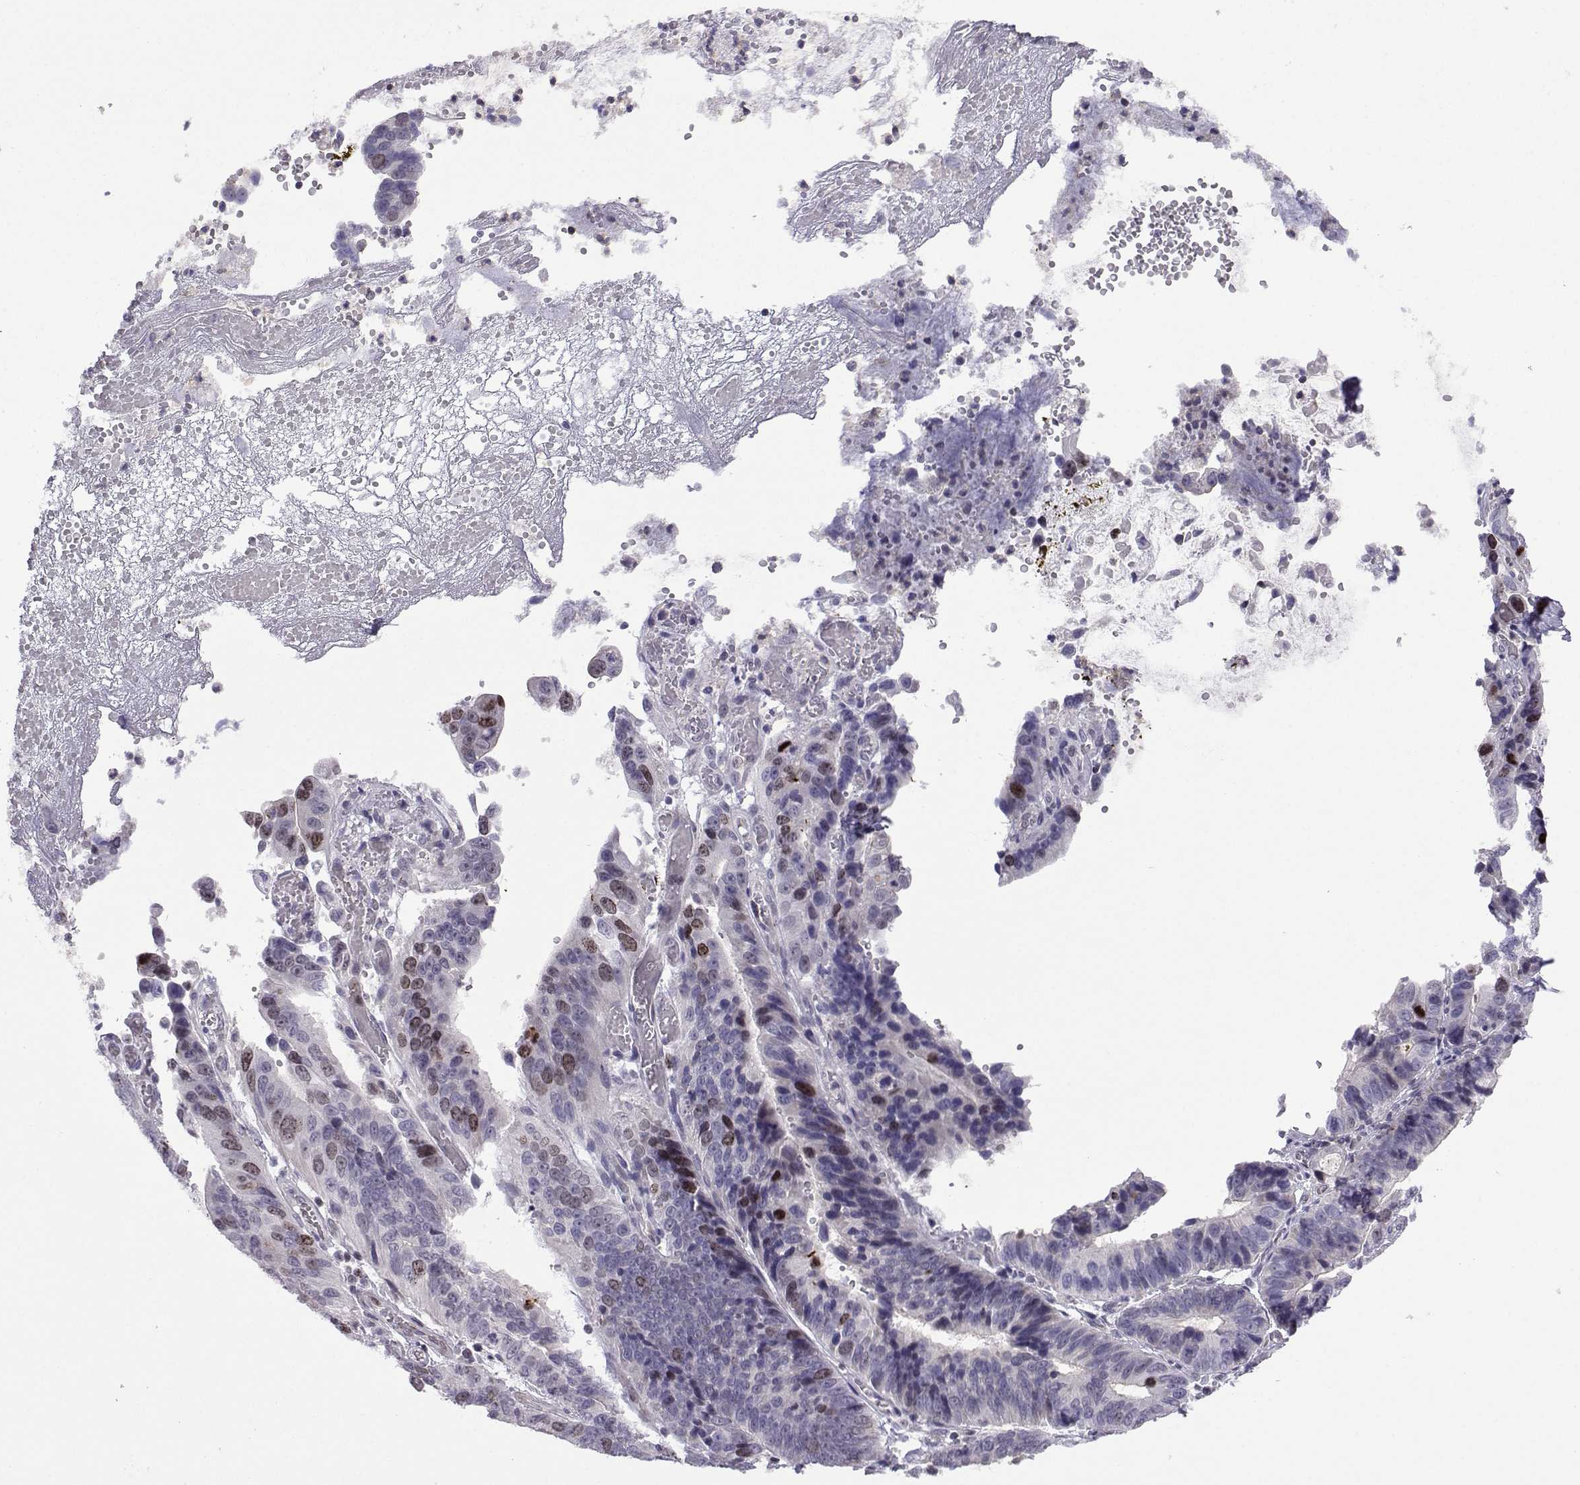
{"staining": {"intensity": "moderate", "quantity": "<25%", "location": "nuclear"}, "tissue": "stomach cancer", "cell_type": "Tumor cells", "image_type": "cancer", "snomed": [{"axis": "morphology", "description": "Adenocarcinoma, NOS"}, {"axis": "topography", "description": "Stomach"}], "caption": "Brown immunohistochemical staining in stomach cancer (adenocarcinoma) reveals moderate nuclear expression in approximately <25% of tumor cells.", "gene": "INCENP", "patient": {"sex": "male", "age": 84}}